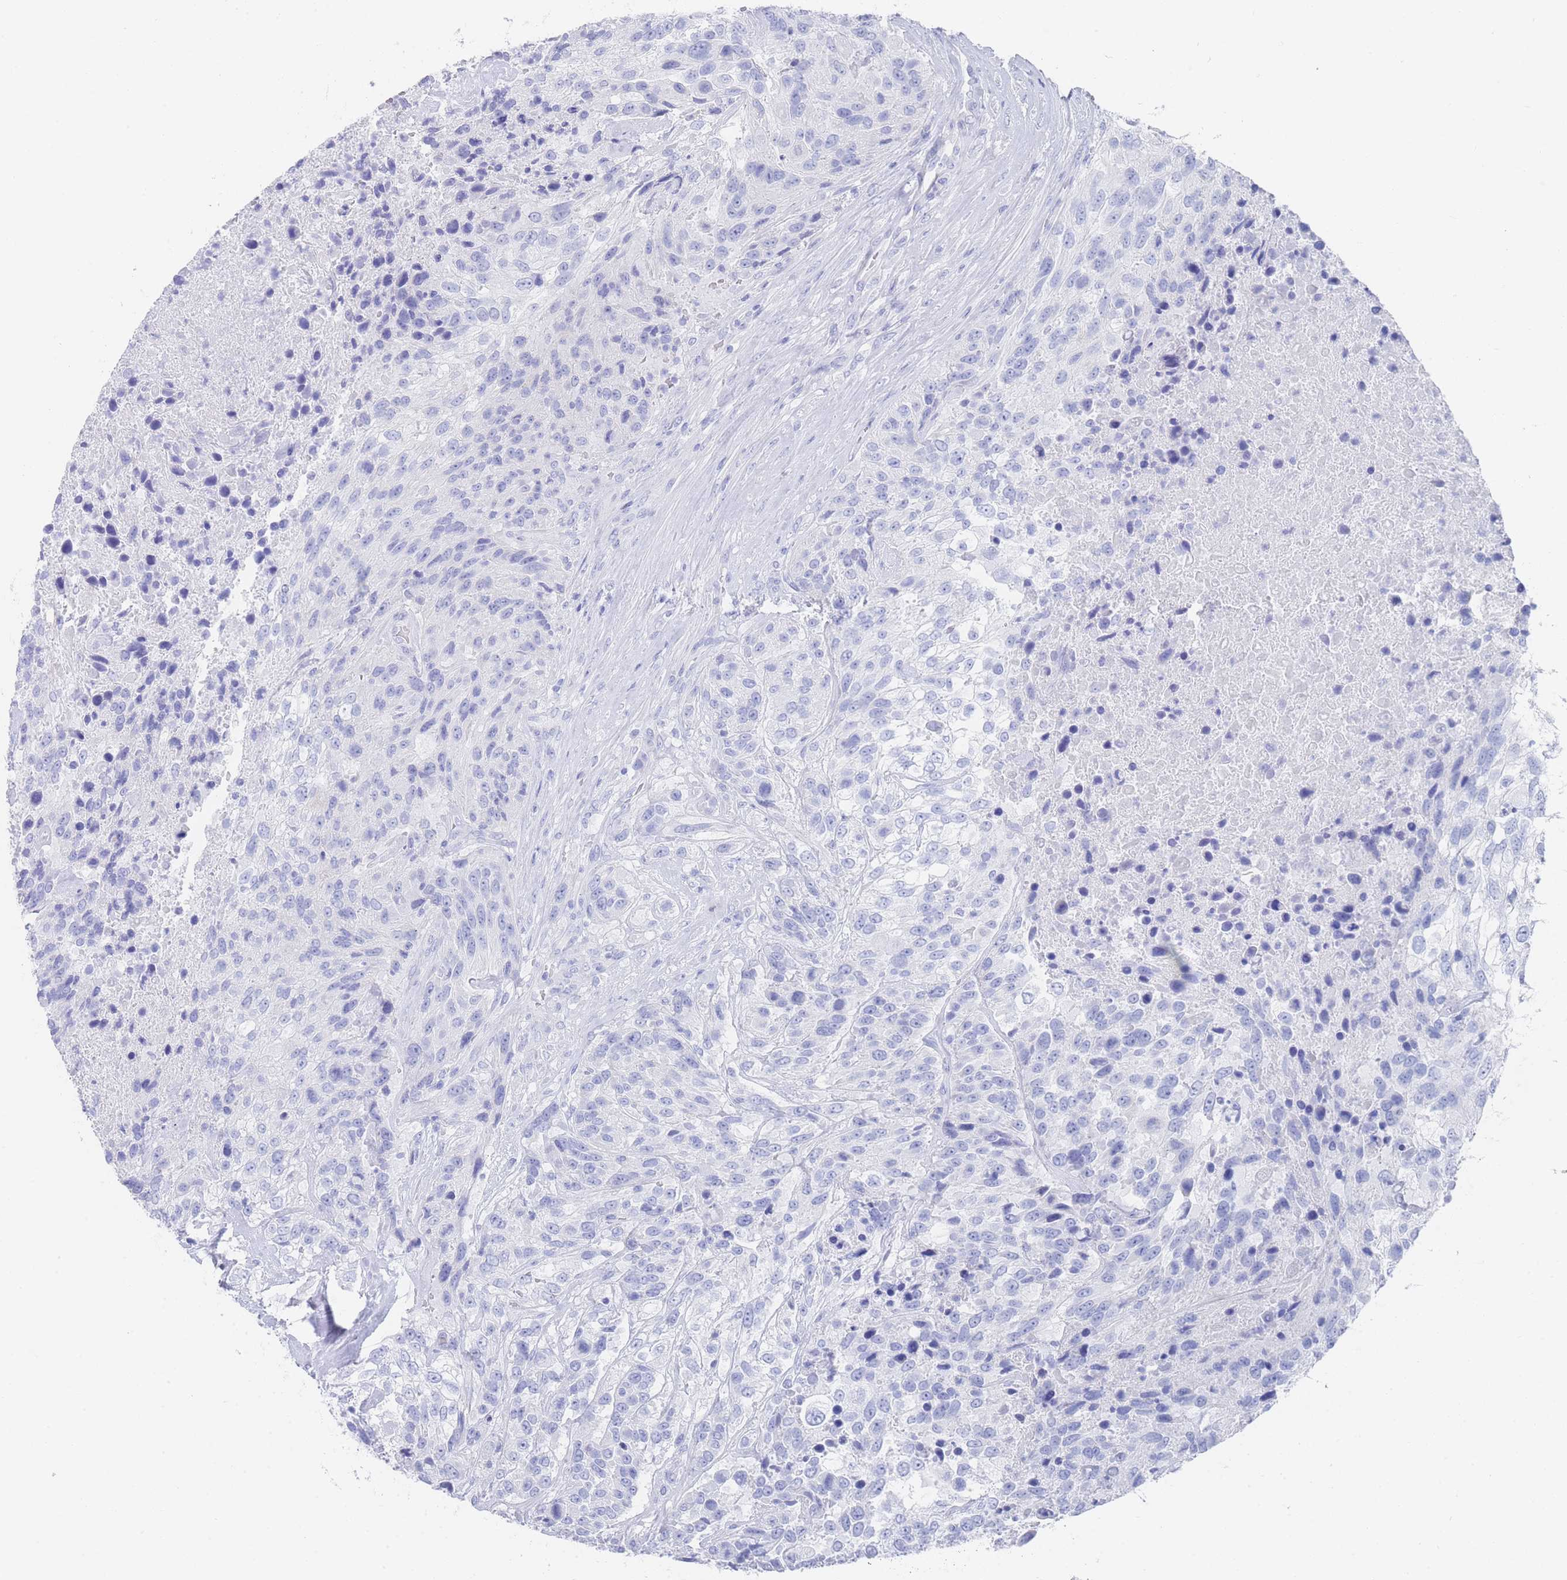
{"staining": {"intensity": "negative", "quantity": "none", "location": "none"}, "tissue": "urothelial cancer", "cell_type": "Tumor cells", "image_type": "cancer", "snomed": [{"axis": "morphology", "description": "Urothelial carcinoma, High grade"}, {"axis": "topography", "description": "Urinary bladder"}], "caption": "The histopathology image exhibits no staining of tumor cells in urothelial carcinoma (high-grade).", "gene": "LRRC37A", "patient": {"sex": "female", "age": 70}}